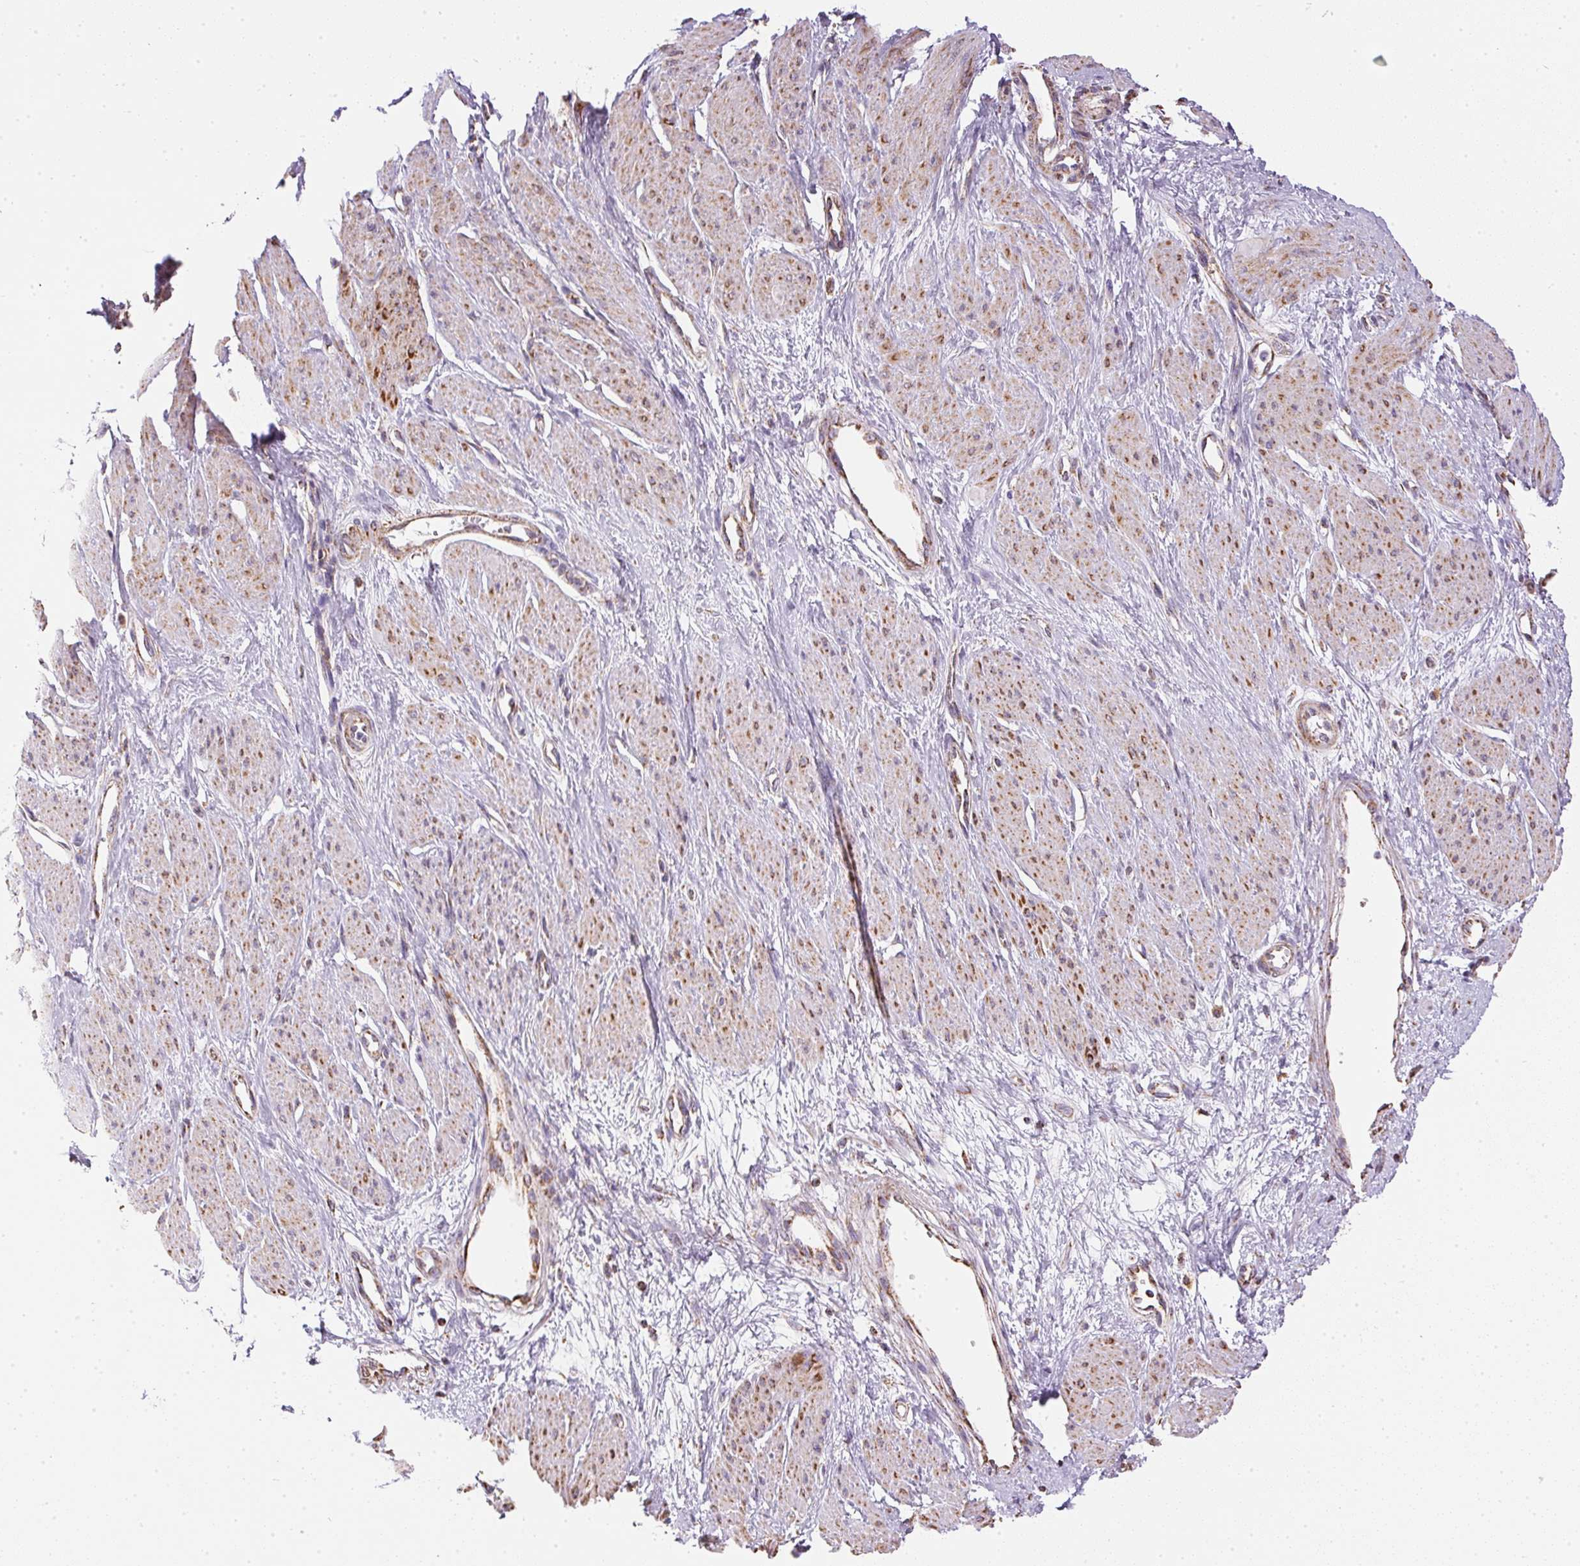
{"staining": {"intensity": "moderate", "quantity": ">75%", "location": "cytoplasmic/membranous"}, "tissue": "smooth muscle", "cell_type": "Smooth muscle cells", "image_type": "normal", "snomed": [{"axis": "morphology", "description": "Normal tissue, NOS"}, {"axis": "topography", "description": "Smooth muscle"}, {"axis": "topography", "description": "Uterus"}], "caption": "High-magnification brightfield microscopy of unremarkable smooth muscle stained with DAB (brown) and counterstained with hematoxylin (blue). smooth muscle cells exhibit moderate cytoplasmic/membranous positivity is appreciated in approximately>75% of cells. The staining is performed using DAB brown chromogen to label protein expression. The nuclei are counter-stained blue using hematoxylin.", "gene": "MAPK11", "patient": {"sex": "female", "age": 39}}